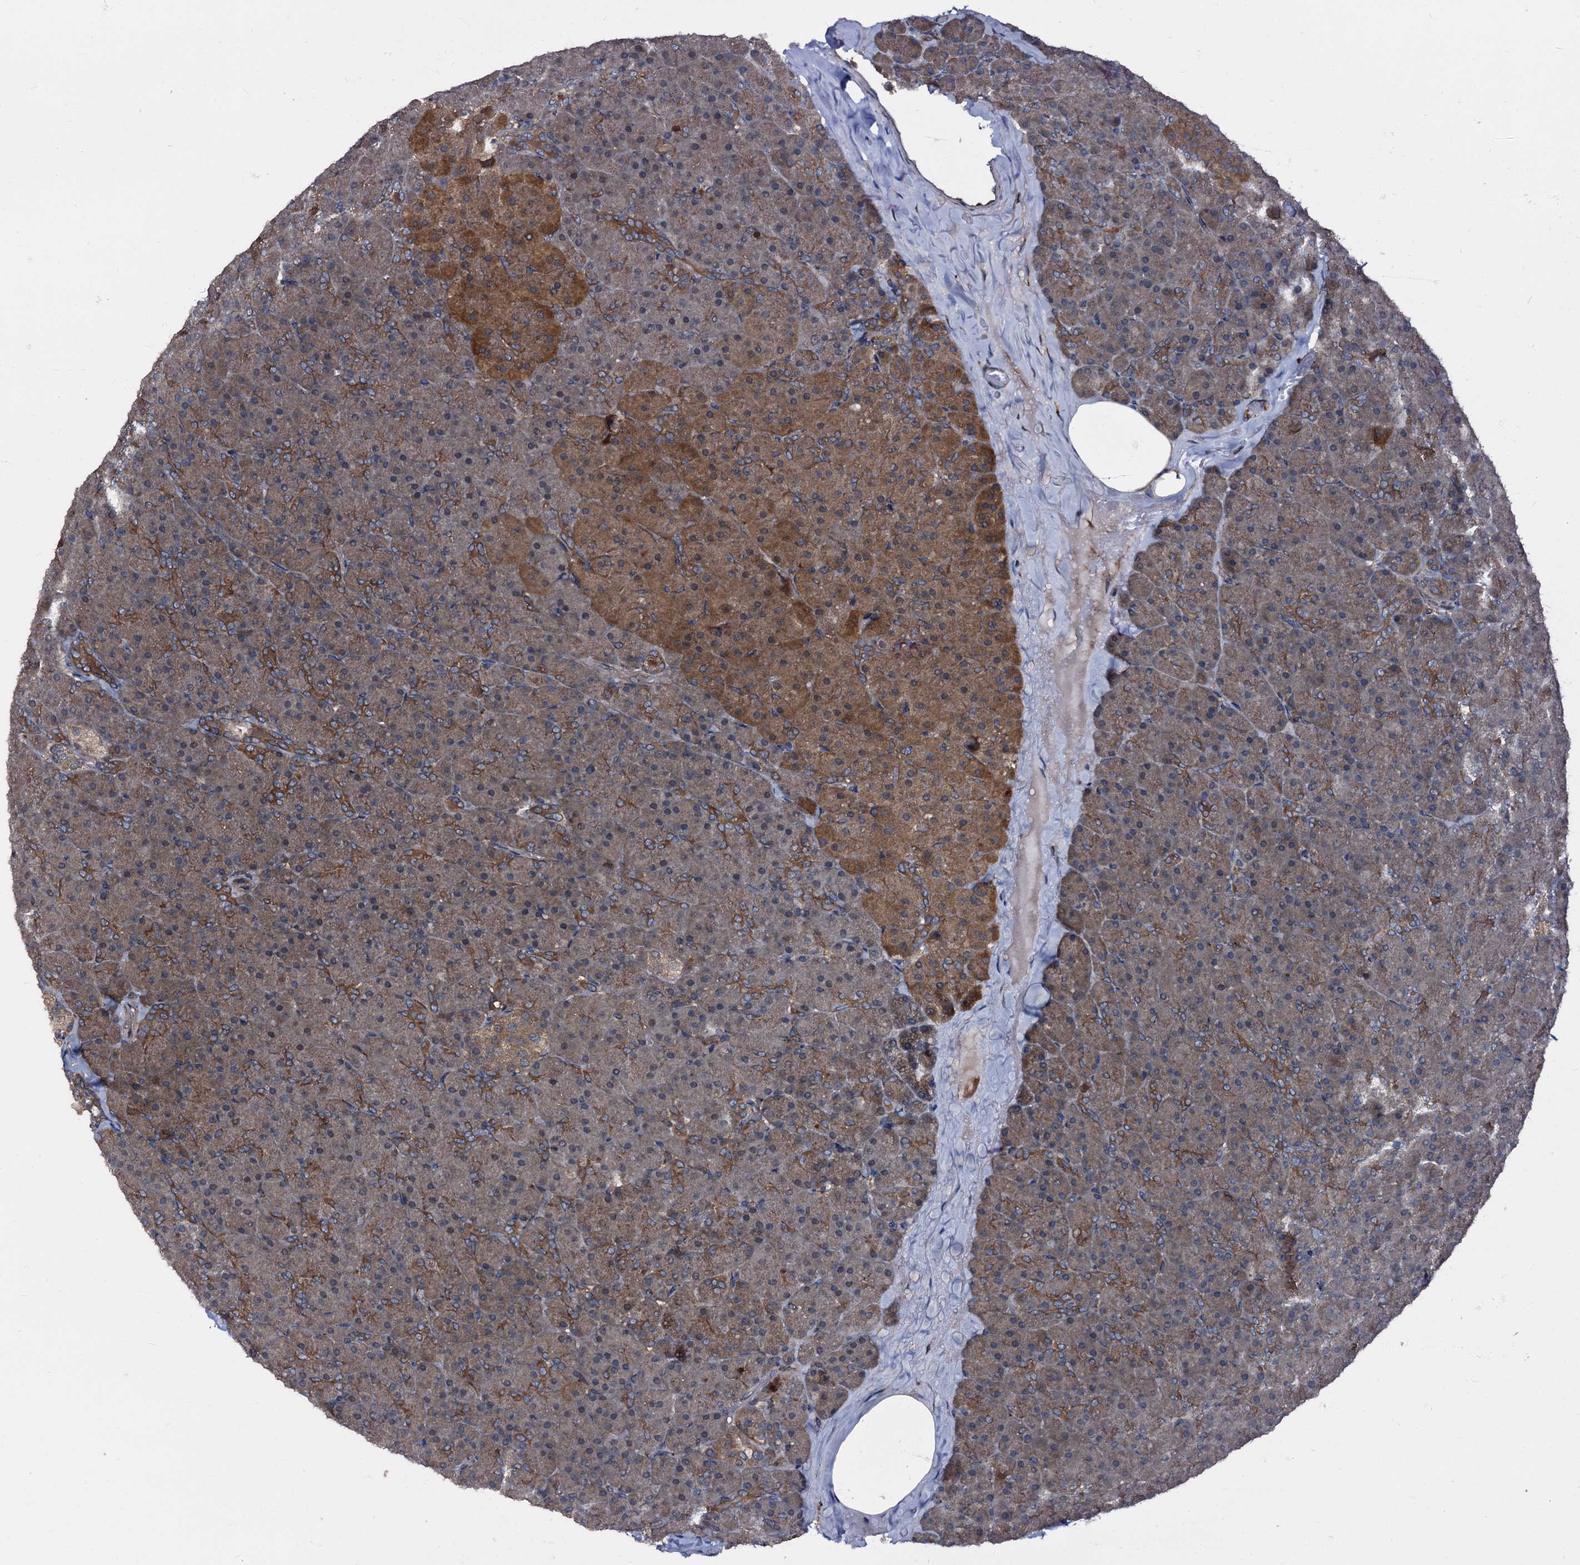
{"staining": {"intensity": "moderate", "quantity": ">75%", "location": "cytoplasmic/membranous"}, "tissue": "pancreas", "cell_type": "Exocrine glandular cells", "image_type": "normal", "snomed": [{"axis": "morphology", "description": "Normal tissue, NOS"}, {"axis": "topography", "description": "Pancreas"}], "caption": "A high-resolution micrograph shows immunohistochemistry staining of unremarkable pancreas, which reveals moderate cytoplasmic/membranous staining in approximately >75% of exocrine glandular cells. (DAB IHC with brightfield microscopy, high magnification).", "gene": "PEX5", "patient": {"sex": "male", "age": 36}}